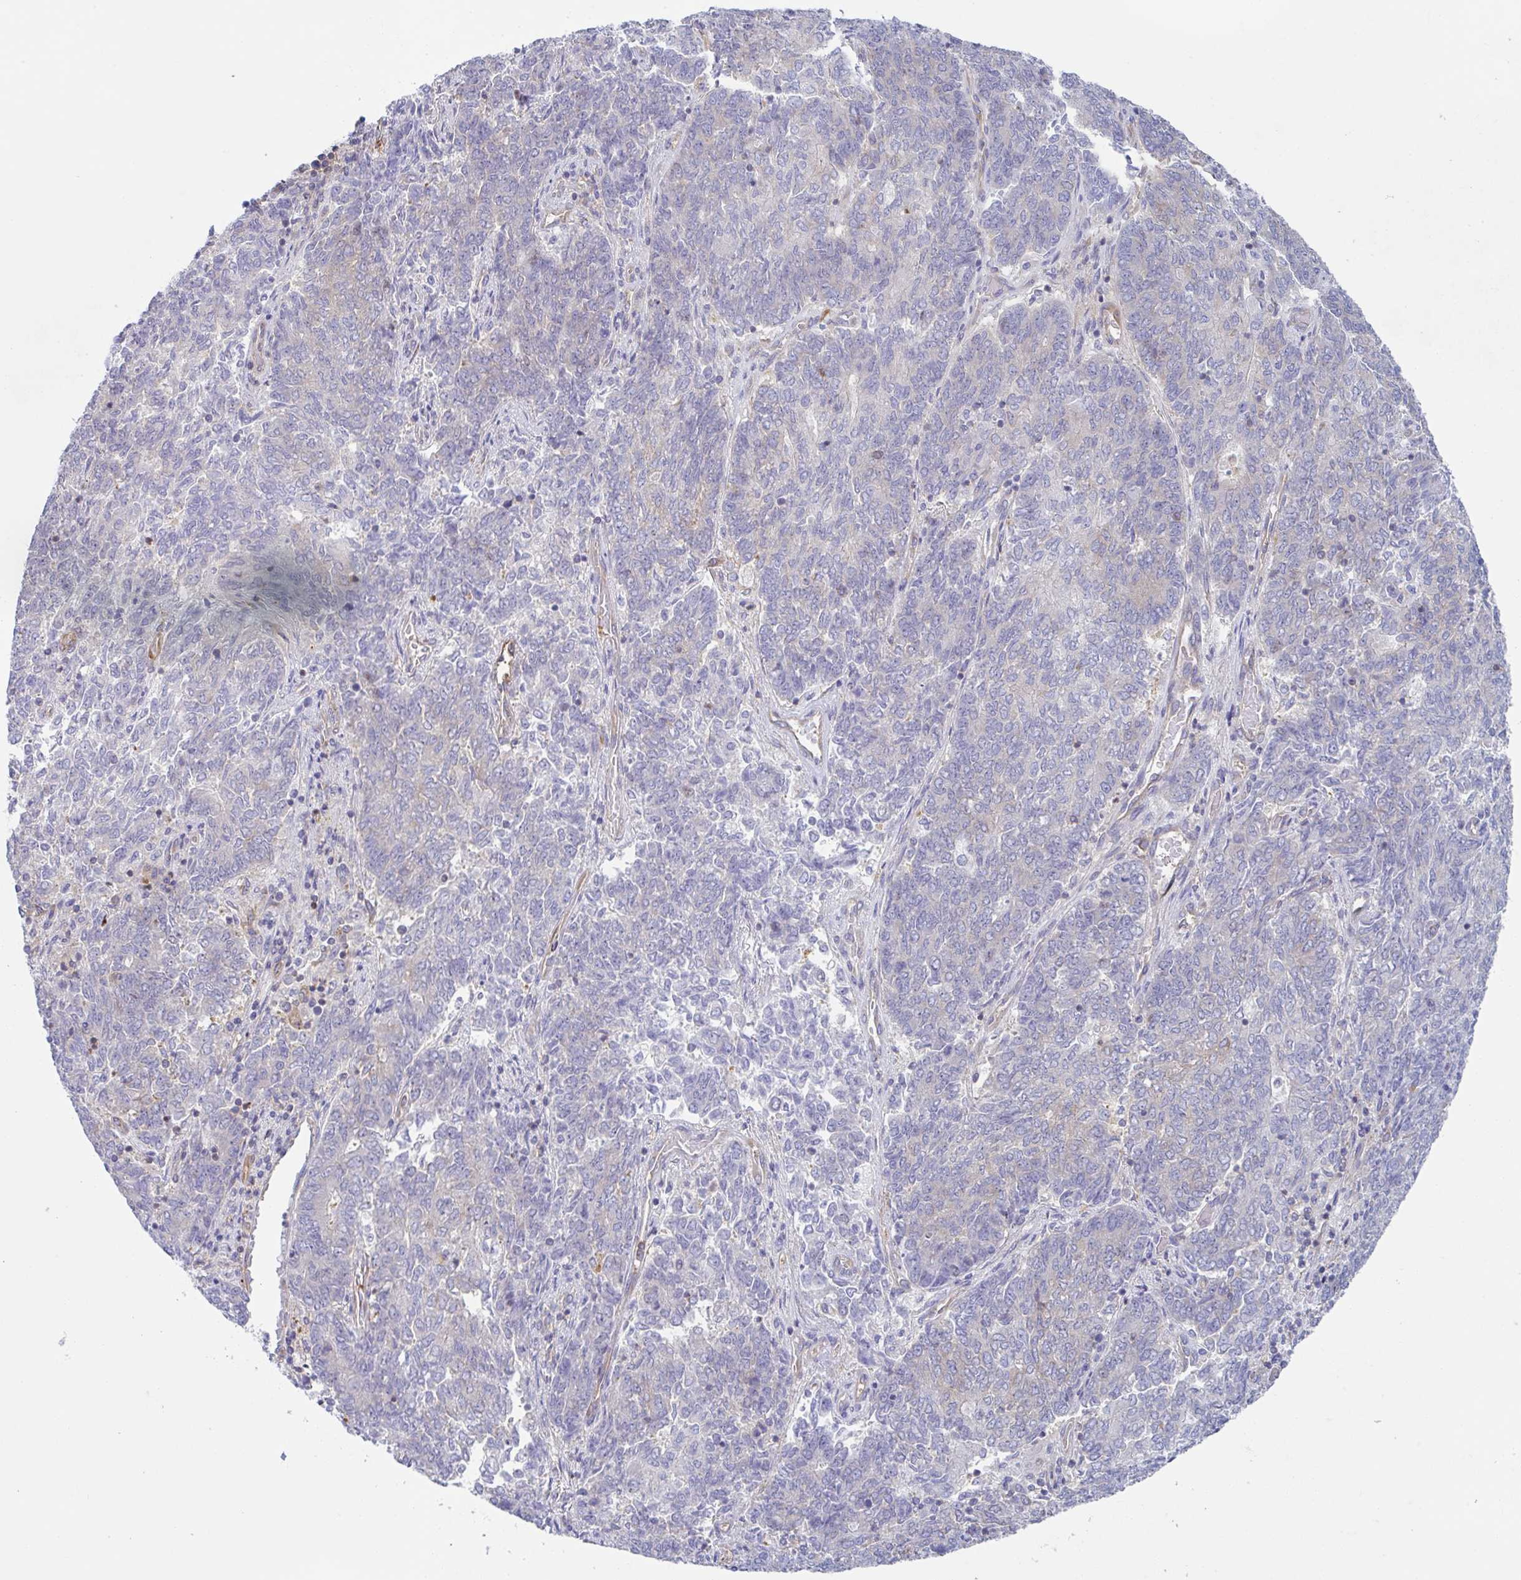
{"staining": {"intensity": "negative", "quantity": "none", "location": "none"}, "tissue": "endometrial cancer", "cell_type": "Tumor cells", "image_type": "cancer", "snomed": [{"axis": "morphology", "description": "Adenocarcinoma, NOS"}, {"axis": "topography", "description": "Endometrium"}], "caption": "There is no significant positivity in tumor cells of endometrial adenocarcinoma.", "gene": "AMPD2", "patient": {"sex": "female", "age": 80}}